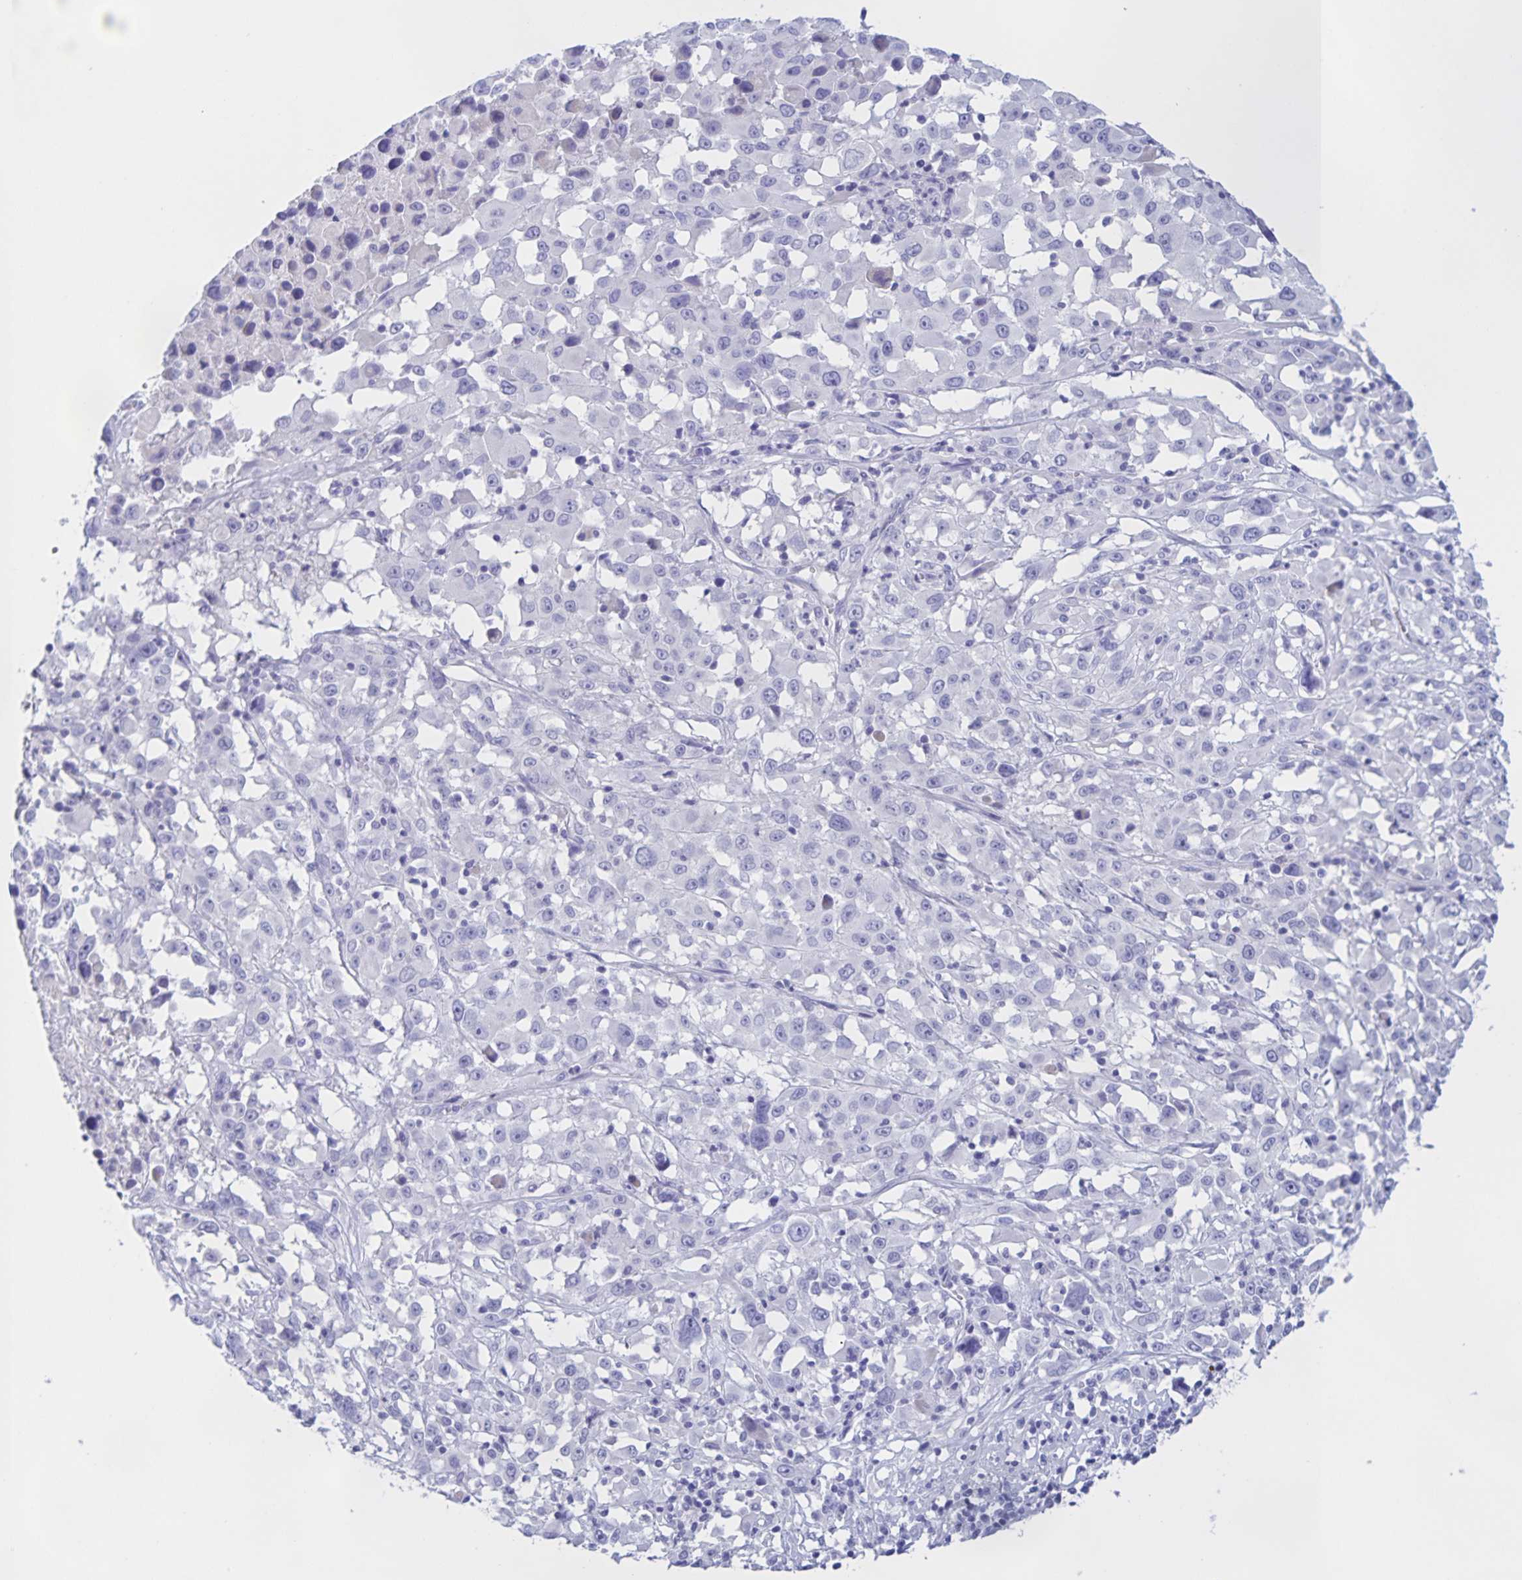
{"staining": {"intensity": "negative", "quantity": "none", "location": "none"}, "tissue": "melanoma", "cell_type": "Tumor cells", "image_type": "cancer", "snomed": [{"axis": "morphology", "description": "Malignant melanoma, Metastatic site"}, {"axis": "topography", "description": "Soft tissue"}], "caption": "Immunohistochemical staining of malignant melanoma (metastatic site) demonstrates no significant staining in tumor cells. (DAB (3,3'-diaminobenzidine) immunohistochemistry with hematoxylin counter stain).", "gene": "CATSPER4", "patient": {"sex": "male", "age": 50}}